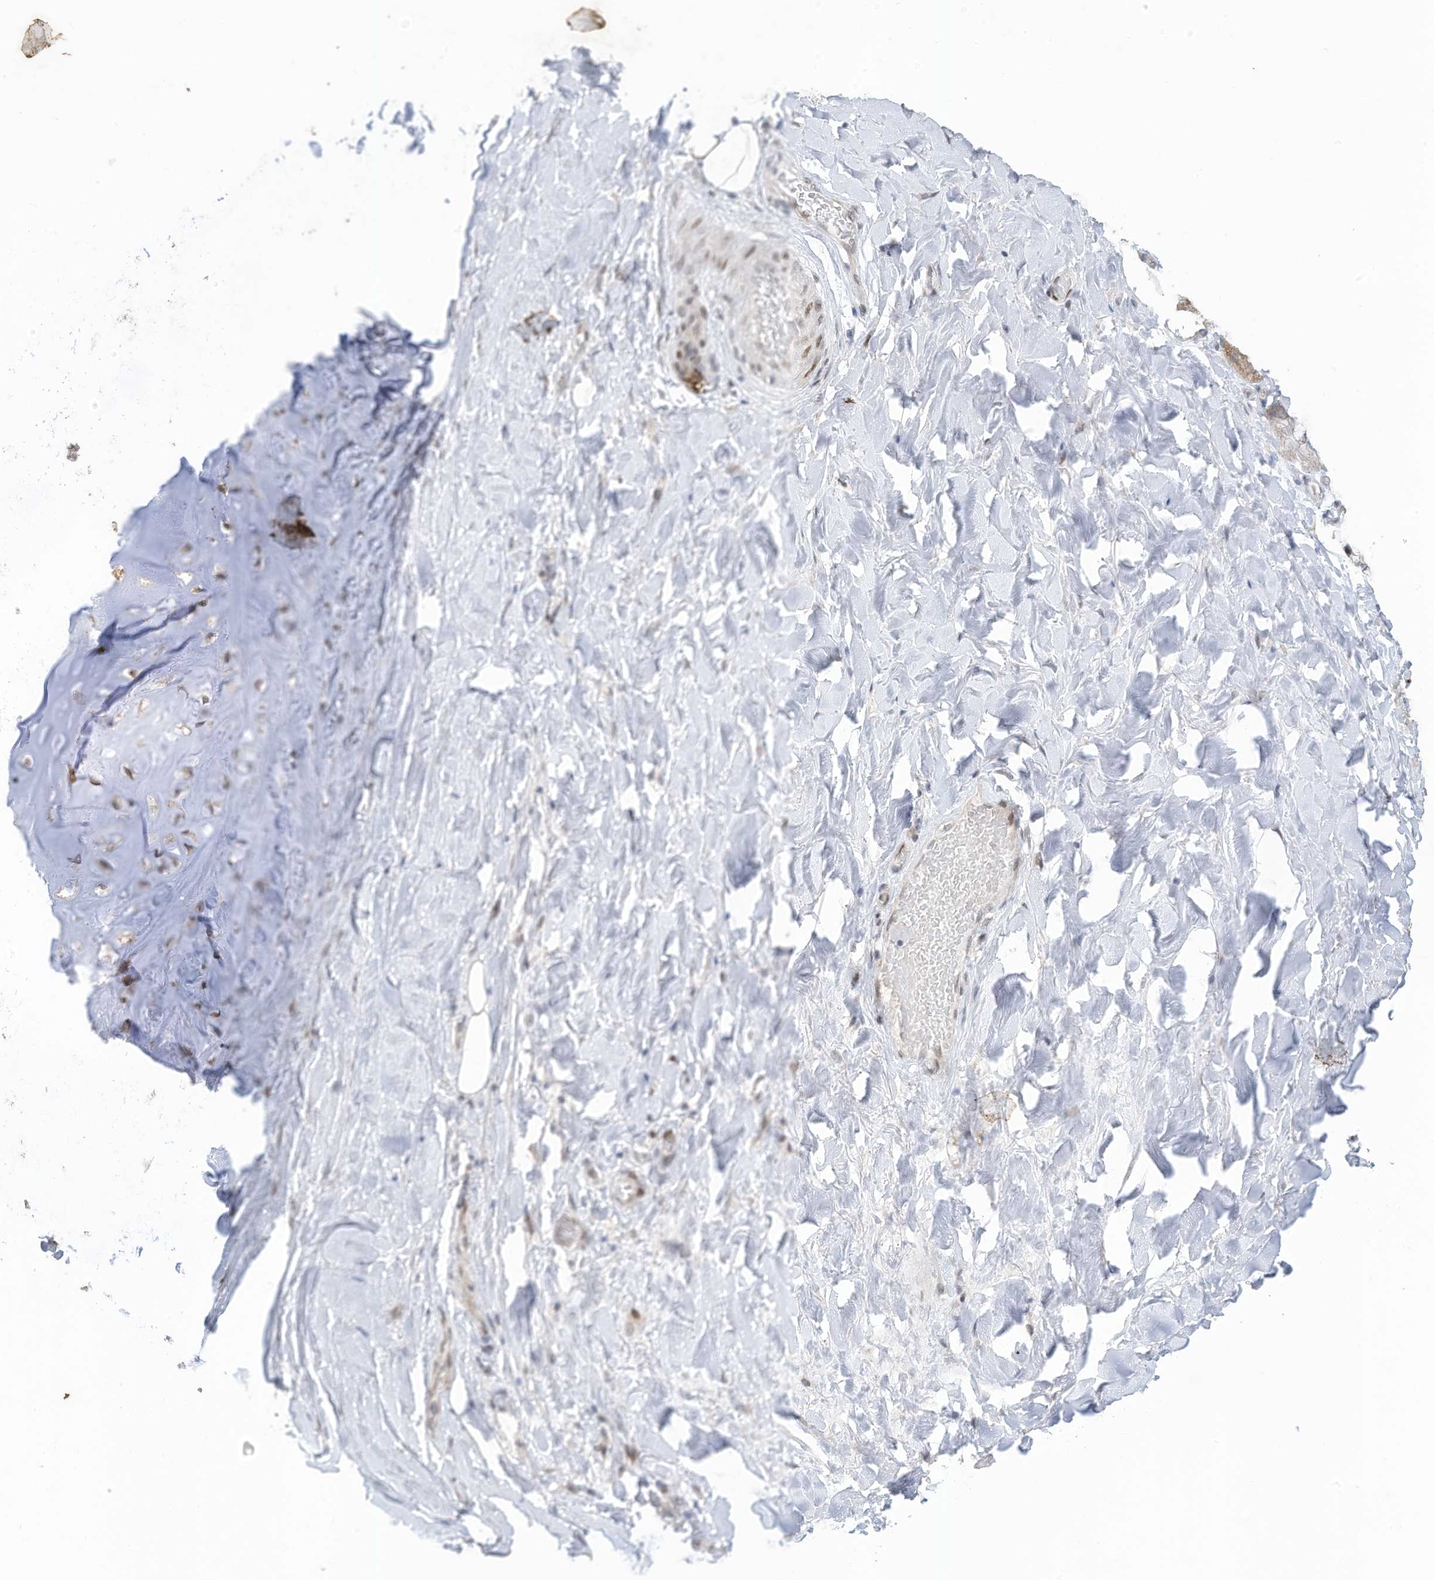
{"staining": {"intensity": "weak", "quantity": "25%-75%", "location": "nuclear"}, "tissue": "adipose tissue", "cell_type": "Adipocytes", "image_type": "normal", "snomed": [{"axis": "morphology", "description": "Normal tissue, NOS"}, {"axis": "morphology", "description": "Squamous cell carcinoma, NOS"}, {"axis": "topography", "description": "Lymph node"}, {"axis": "topography", "description": "Bronchus"}, {"axis": "topography", "description": "Lung"}], "caption": "Immunohistochemical staining of benign human adipose tissue exhibits low levels of weak nuclear staining in about 25%-75% of adipocytes.", "gene": "RABL3", "patient": {"sex": "male", "age": 66}}